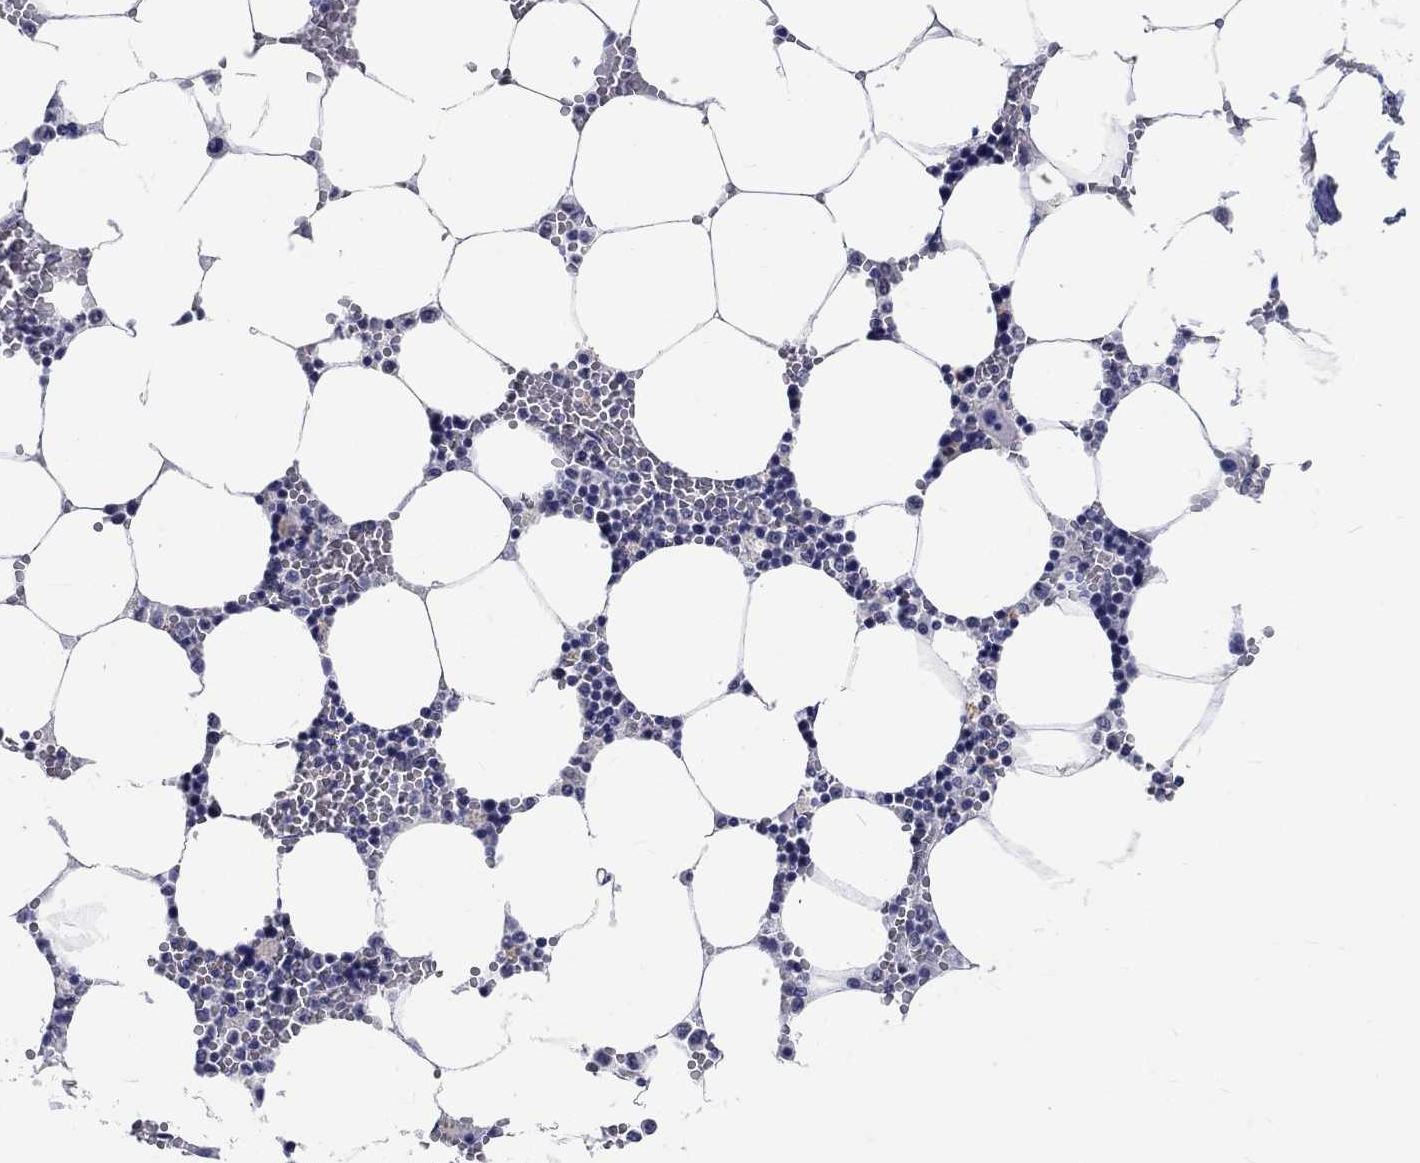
{"staining": {"intensity": "negative", "quantity": "none", "location": "none"}, "tissue": "bone marrow", "cell_type": "Hematopoietic cells", "image_type": "normal", "snomed": [{"axis": "morphology", "description": "Normal tissue, NOS"}, {"axis": "topography", "description": "Bone marrow"}], "caption": "Immunohistochemical staining of unremarkable bone marrow displays no significant staining in hematopoietic cells.", "gene": "GRIN1", "patient": {"sex": "female", "age": 64}}